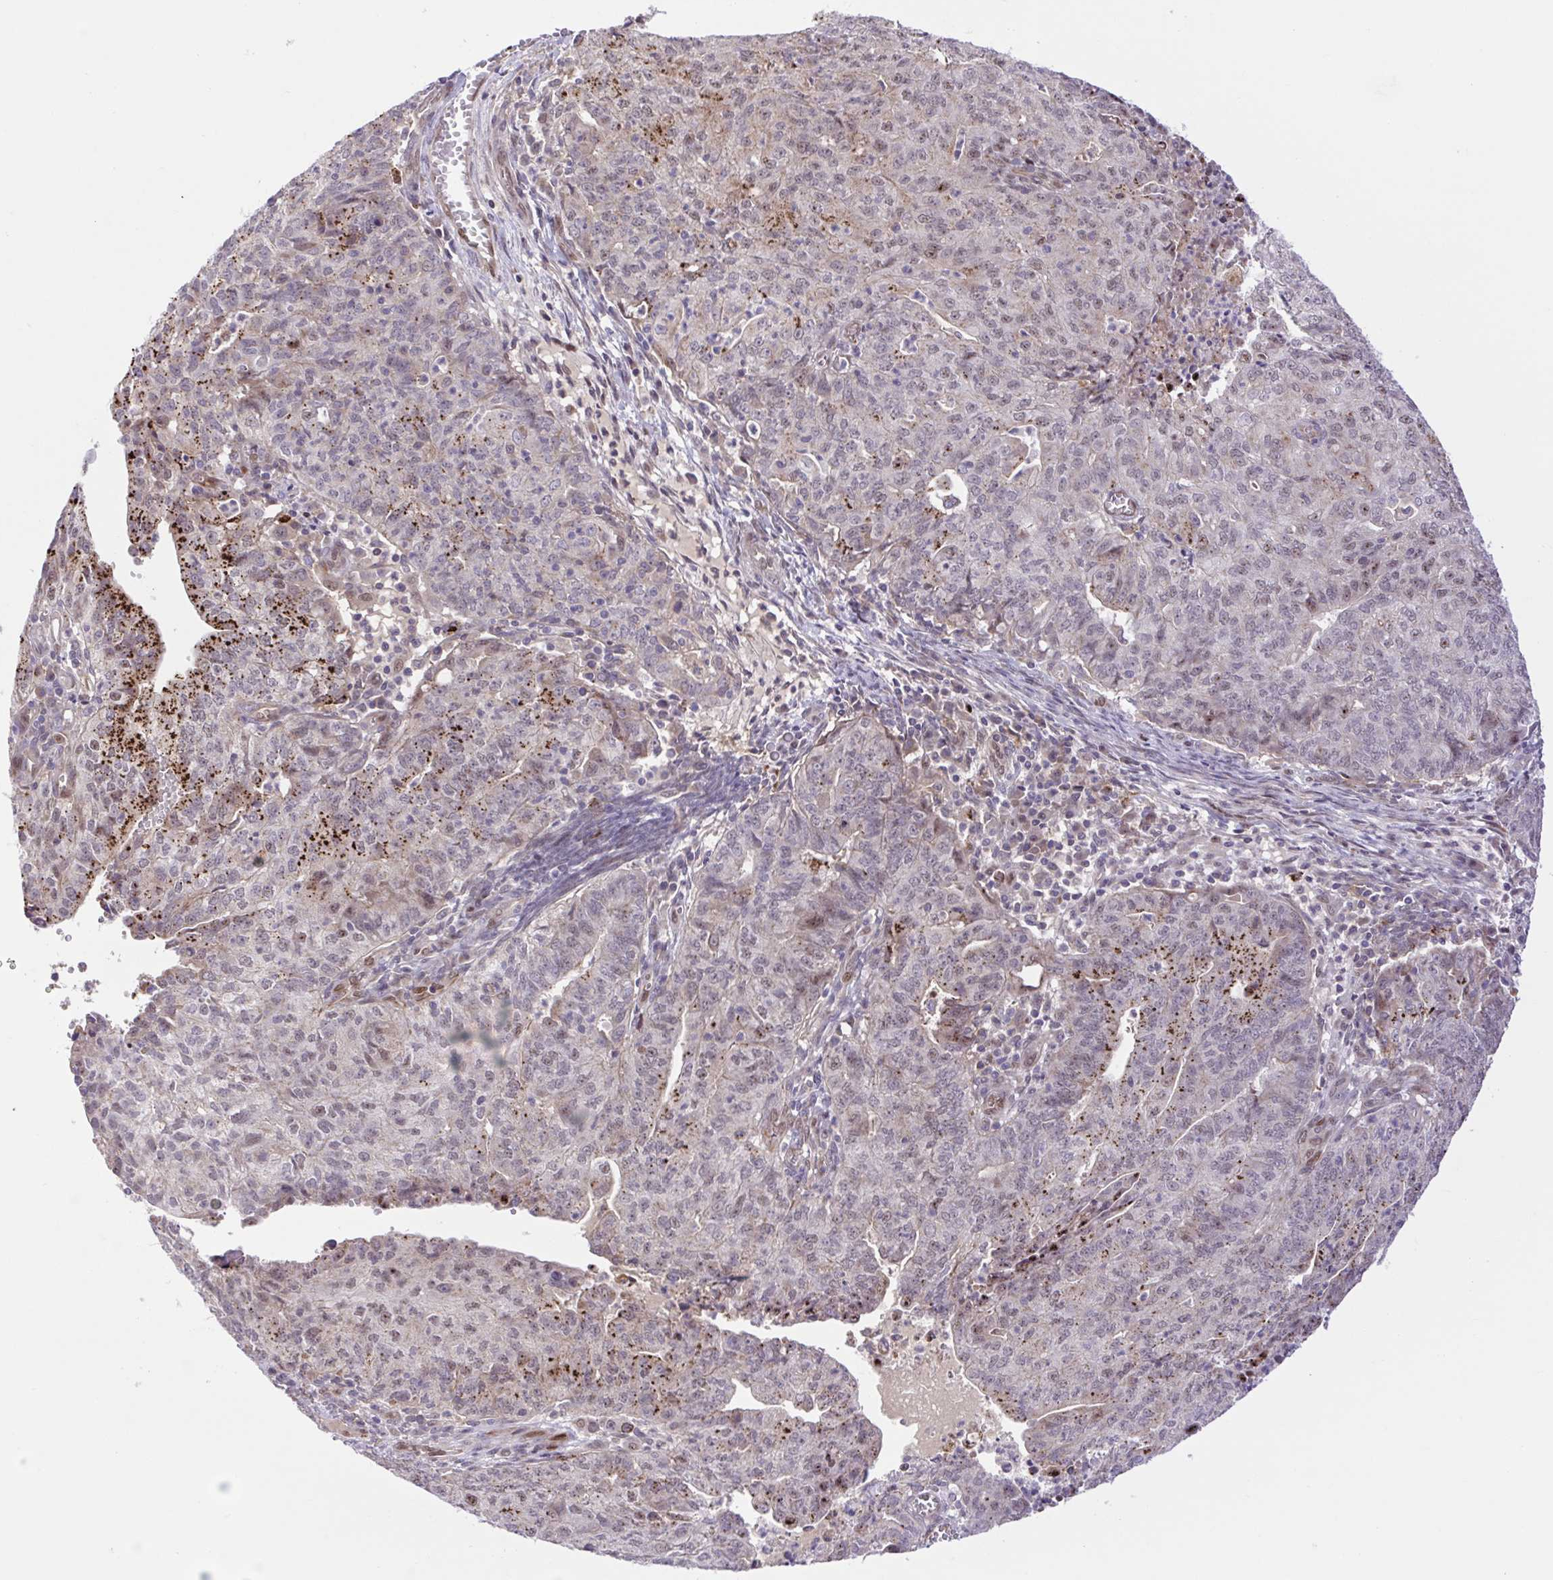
{"staining": {"intensity": "moderate", "quantity": "<25%", "location": "cytoplasmic/membranous,nuclear"}, "tissue": "endometrial cancer", "cell_type": "Tumor cells", "image_type": "cancer", "snomed": [{"axis": "morphology", "description": "Adenocarcinoma, NOS"}, {"axis": "topography", "description": "Endometrium"}], "caption": "Immunohistochemistry staining of adenocarcinoma (endometrial), which reveals low levels of moderate cytoplasmic/membranous and nuclear staining in approximately <25% of tumor cells indicating moderate cytoplasmic/membranous and nuclear protein expression. The staining was performed using DAB (brown) for protein detection and nuclei were counterstained in hematoxylin (blue).", "gene": "ERG", "patient": {"sex": "female", "age": 82}}